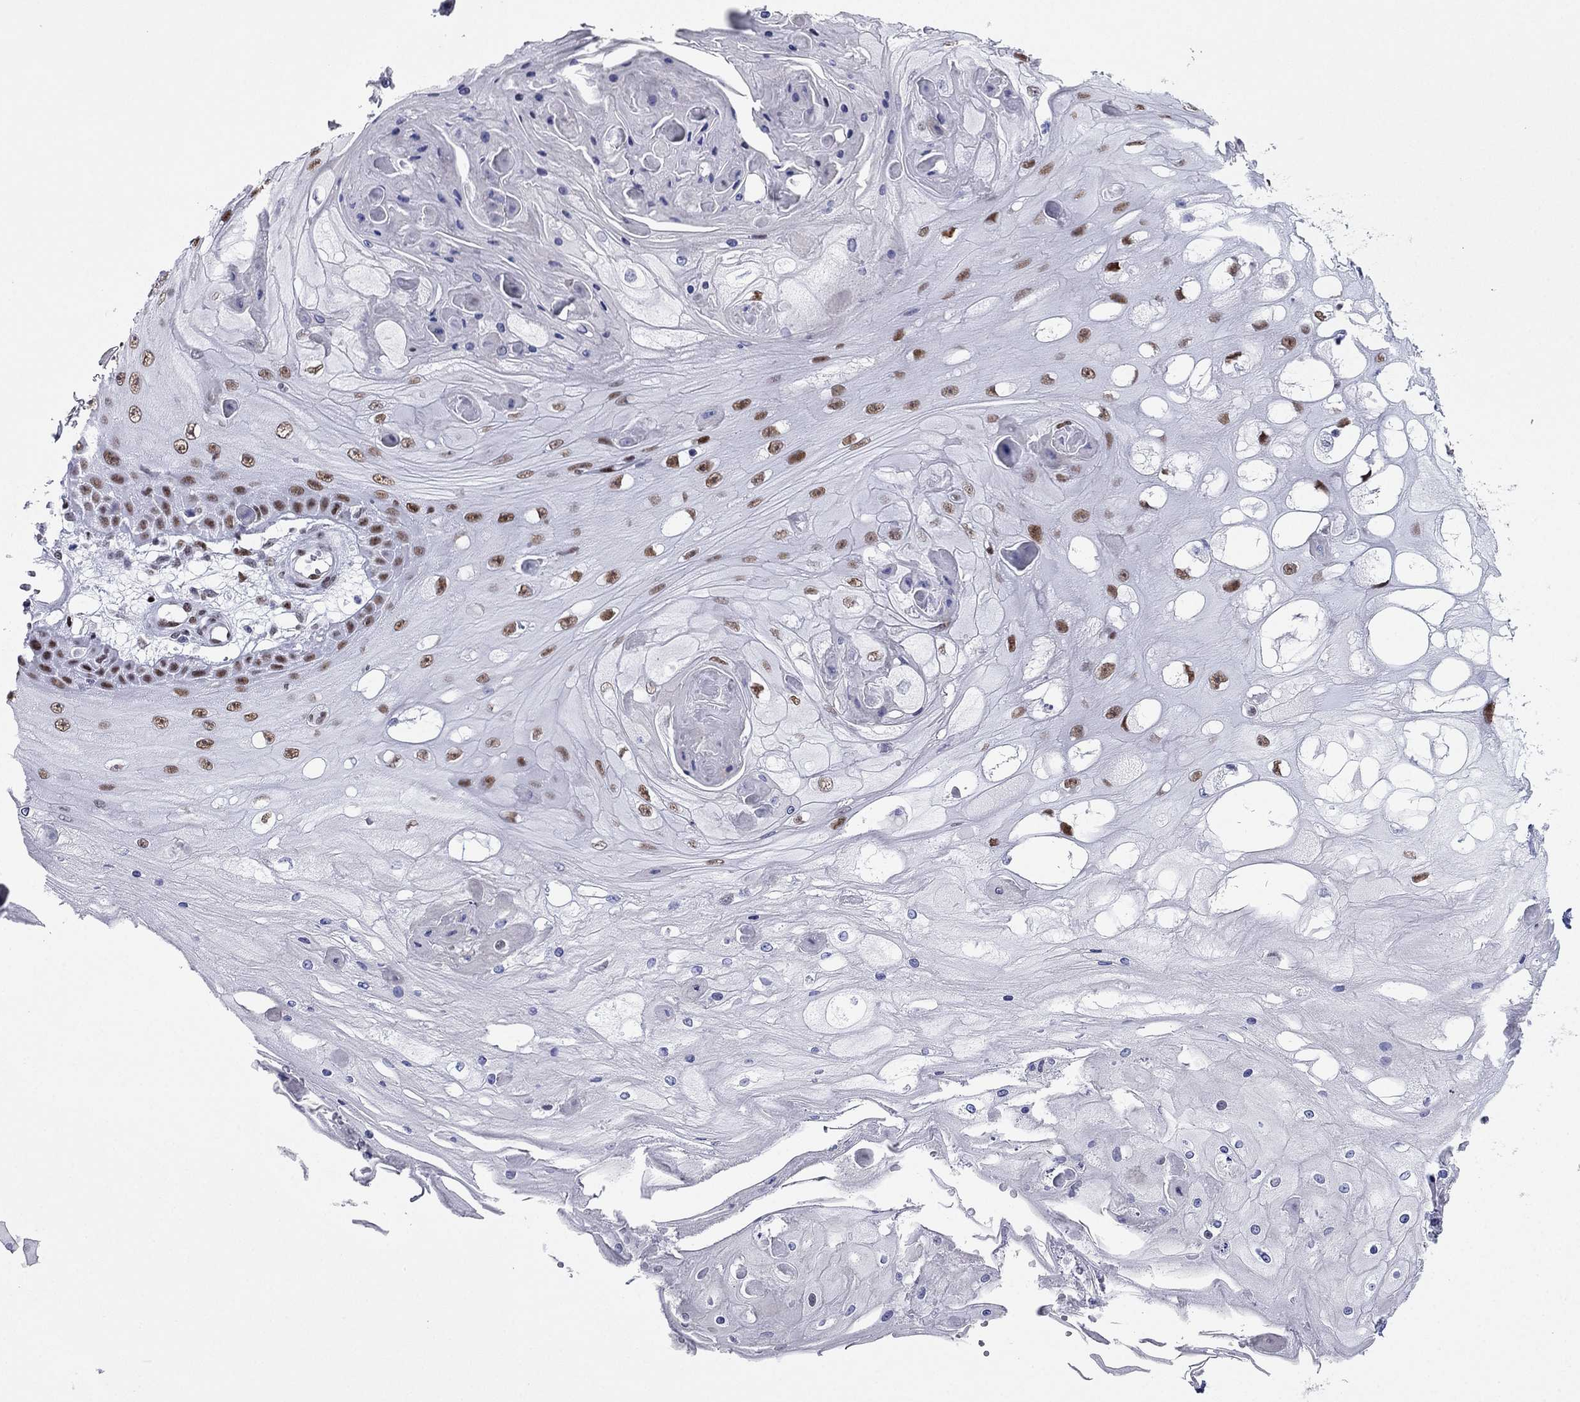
{"staining": {"intensity": "strong", "quantity": ">75%", "location": "nuclear"}, "tissue": "skin cancer", "cell_type": "Tumor cells", "image_type": "cancer", "snomed": [{"axis": "morphology", "description": "Squamous cell carcinoma, NOS"}, {"axis": "topography", "description": "Skin"}], "caption": "An image of human squamous cell carcinoma (skin) stained for a protein displays strong nuclear brown staining in tumor cells.", "gene": "PPM1G", "patient": {"sex": "male", "age": 70}}